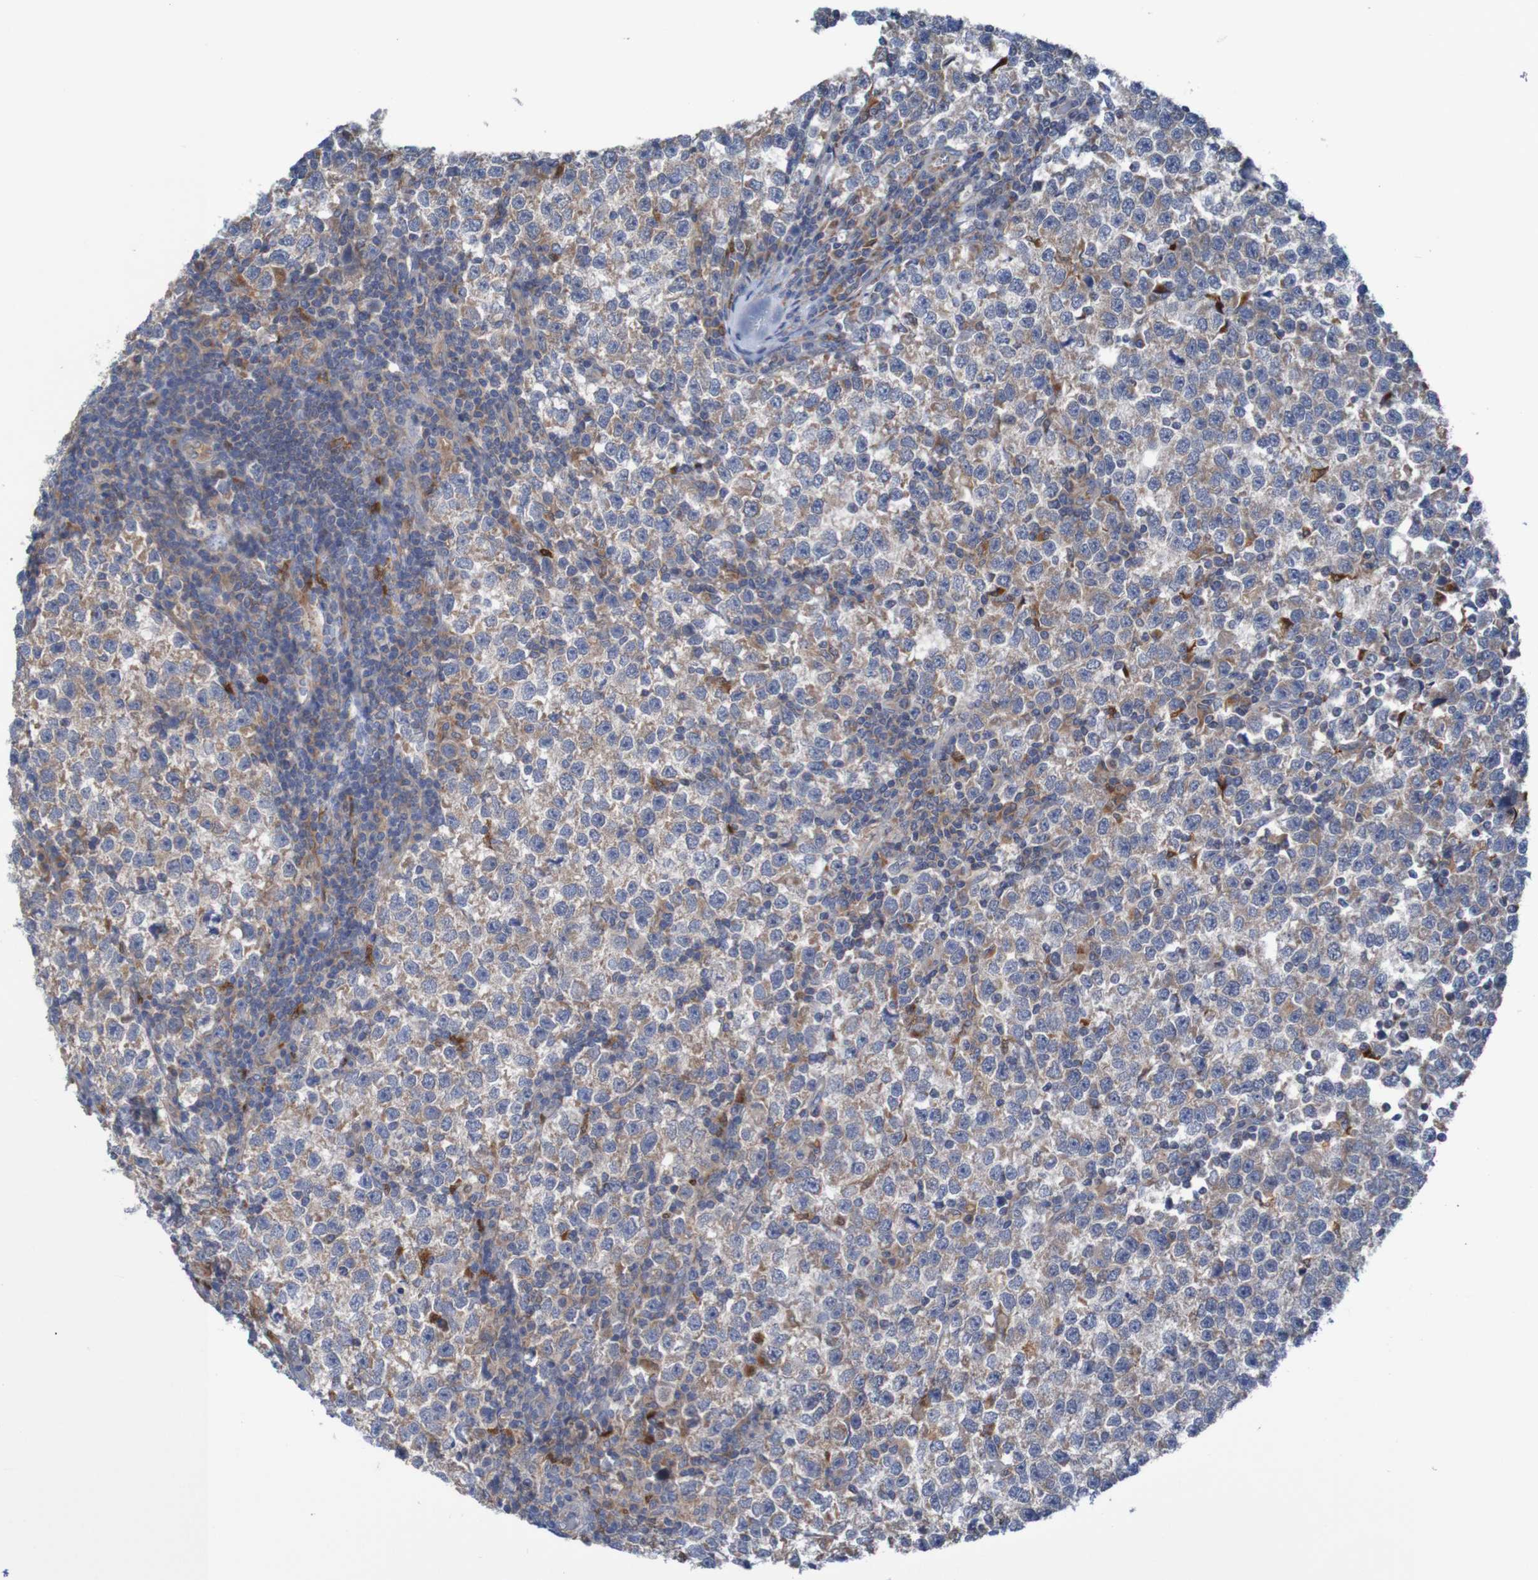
{"staining": {"intensity": "weak", "quantity": ">75%", "location": "cytoplasmic/membranous"}, "tissue": "testis cancer", "cell_type": "Tumor cells", "image_type": "cancer", "snomed": [{"axis": "morphology", "description": "Seminoma, NOS"}, {"axis": "topography", "description": "Testis"}], "caption": "IHC (DAB) staining of human seminoma (testis) exhibits weak cytoplasmic/membranous protein staining in approximately >75% of tumor cells. The protein of interest is stained brown, and the nuclei are stained in blue (DAB (3,3'-diaminobenzidine) IHC with brightfield microscopy, high magnification).", "gene": "PARP4", "patient": {"sex": "male", "age": 43}}